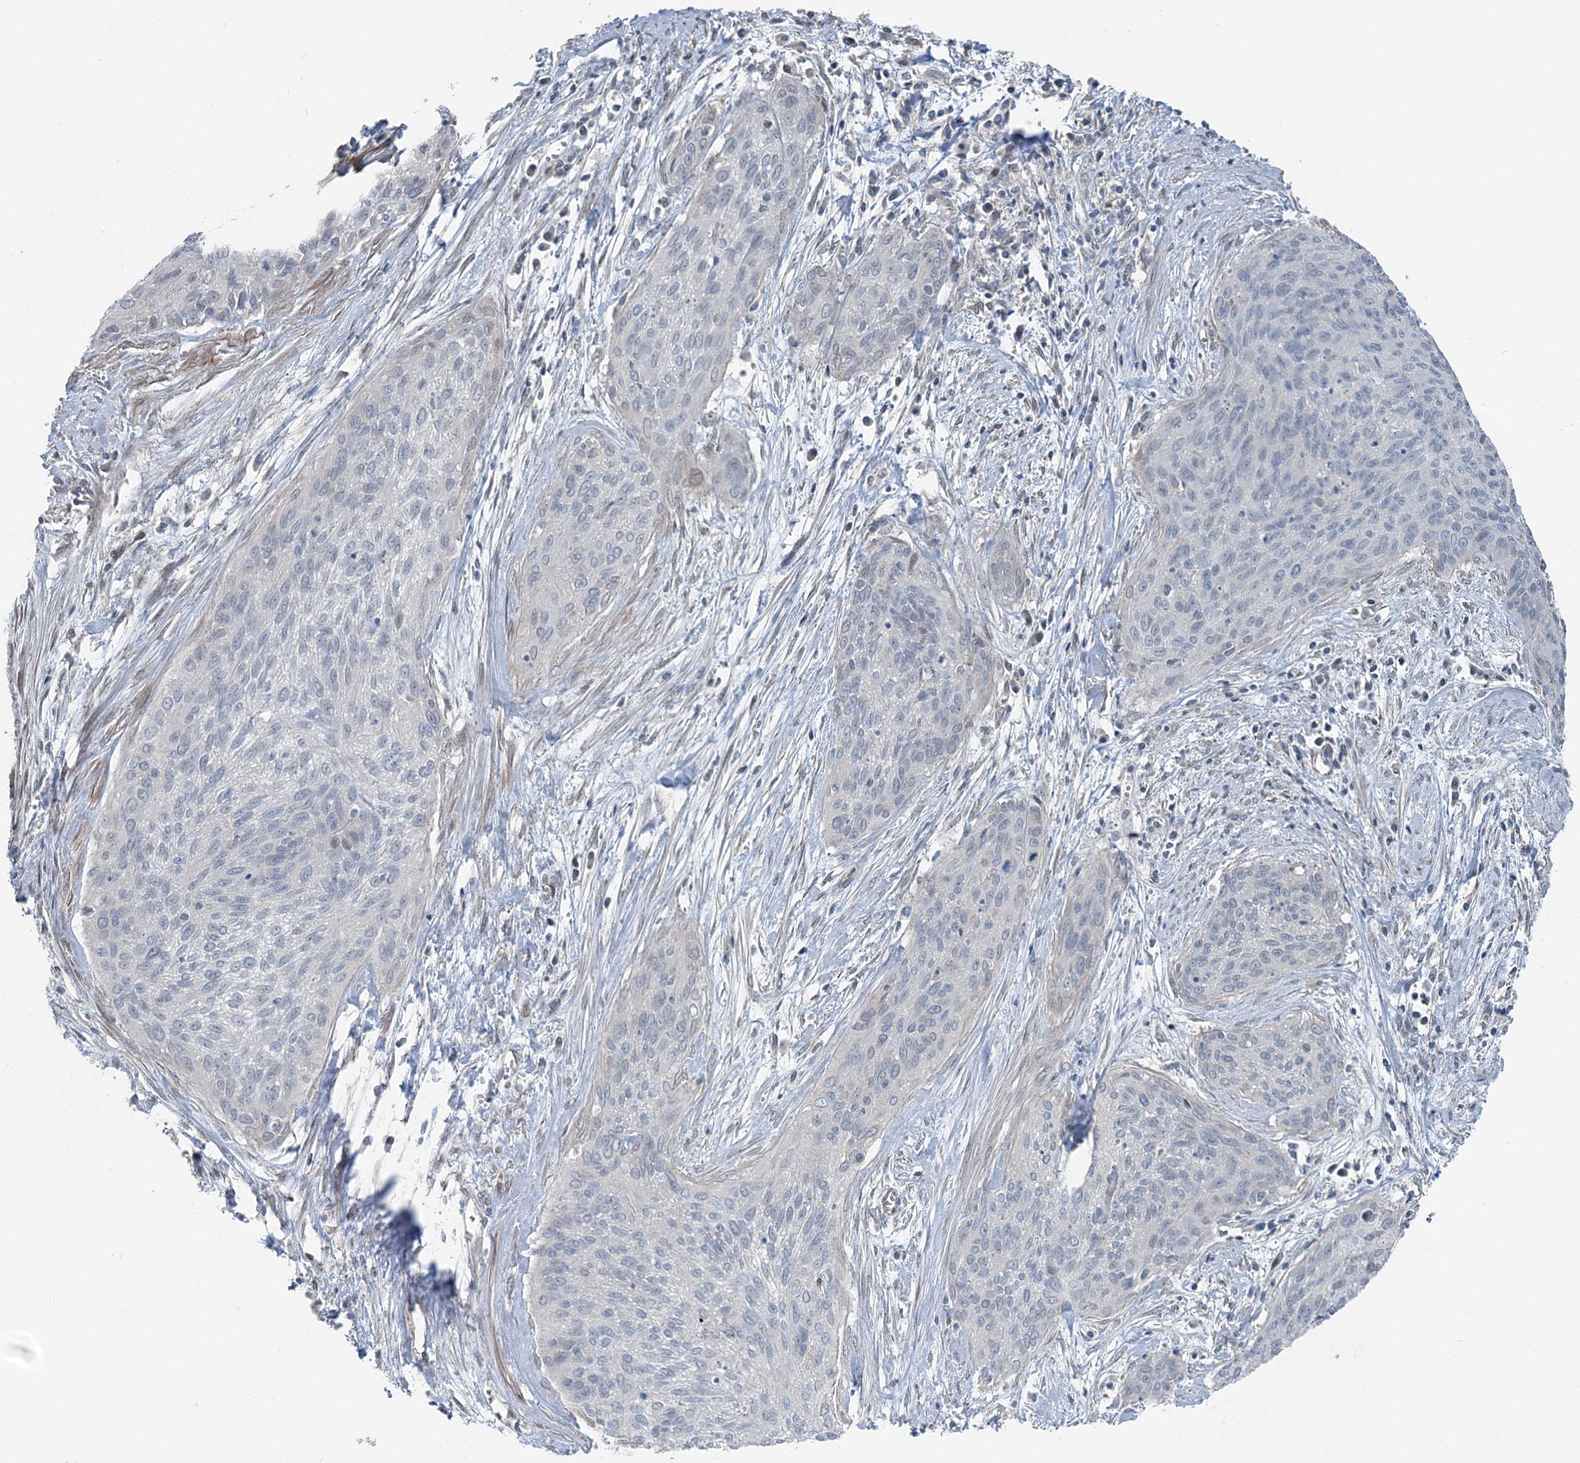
{"staining": {"intensity": "negative", "quantity": "none", "location": "none"}, "tissue": "cervical cancer", "cell_type": "Tumor cells", "image_type": "cancer", "snomed": [{"axis": "morphology", "description": "Squamous cell carcinoma, NOS"}, {"axis": "topography", "description": "Cervix"}], "caption": "The image demonstrates no significant staining in tumor cells of squamous cell carcinoma (cervical).", "gene": "FBXL17", "patient": {"sex": "female", "age": 55}}